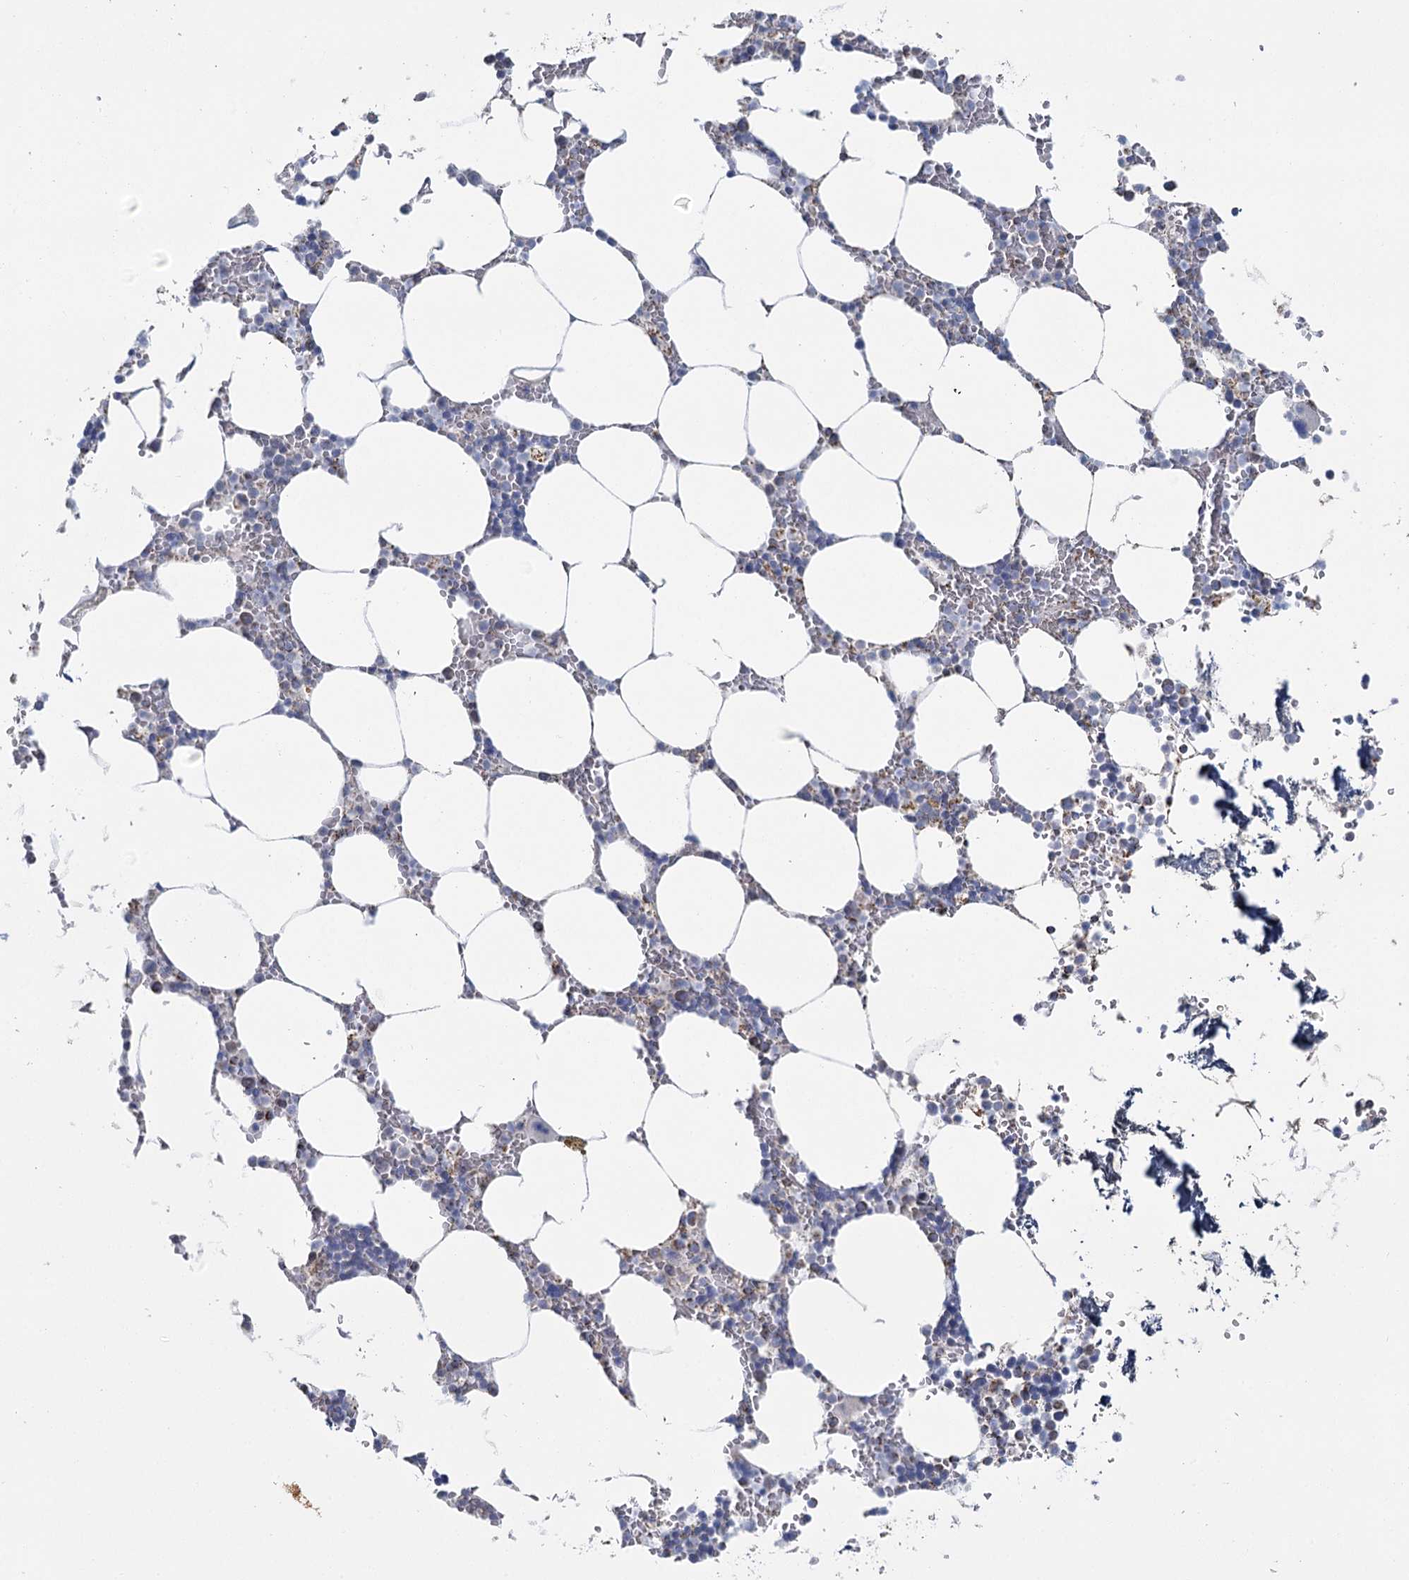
{"staining": {"intensity": "negative", "quantity": "none", "location": "none"}, "tissue": "bone marrow", "cell_type": "Hematopoietic cells", "image_type": "normal", "snomed": [{"axis": "morphology", "description": "Normal tissue, NOS"}, {"axis": "topography", "description": "Bone marrow"}], "caption": "Immunohistochemistry of normal bone marrow exhibits no positivity in hematopoietic cells.", "gene": "MRPL44", "patient": {"sex": "male", "age": 70}}